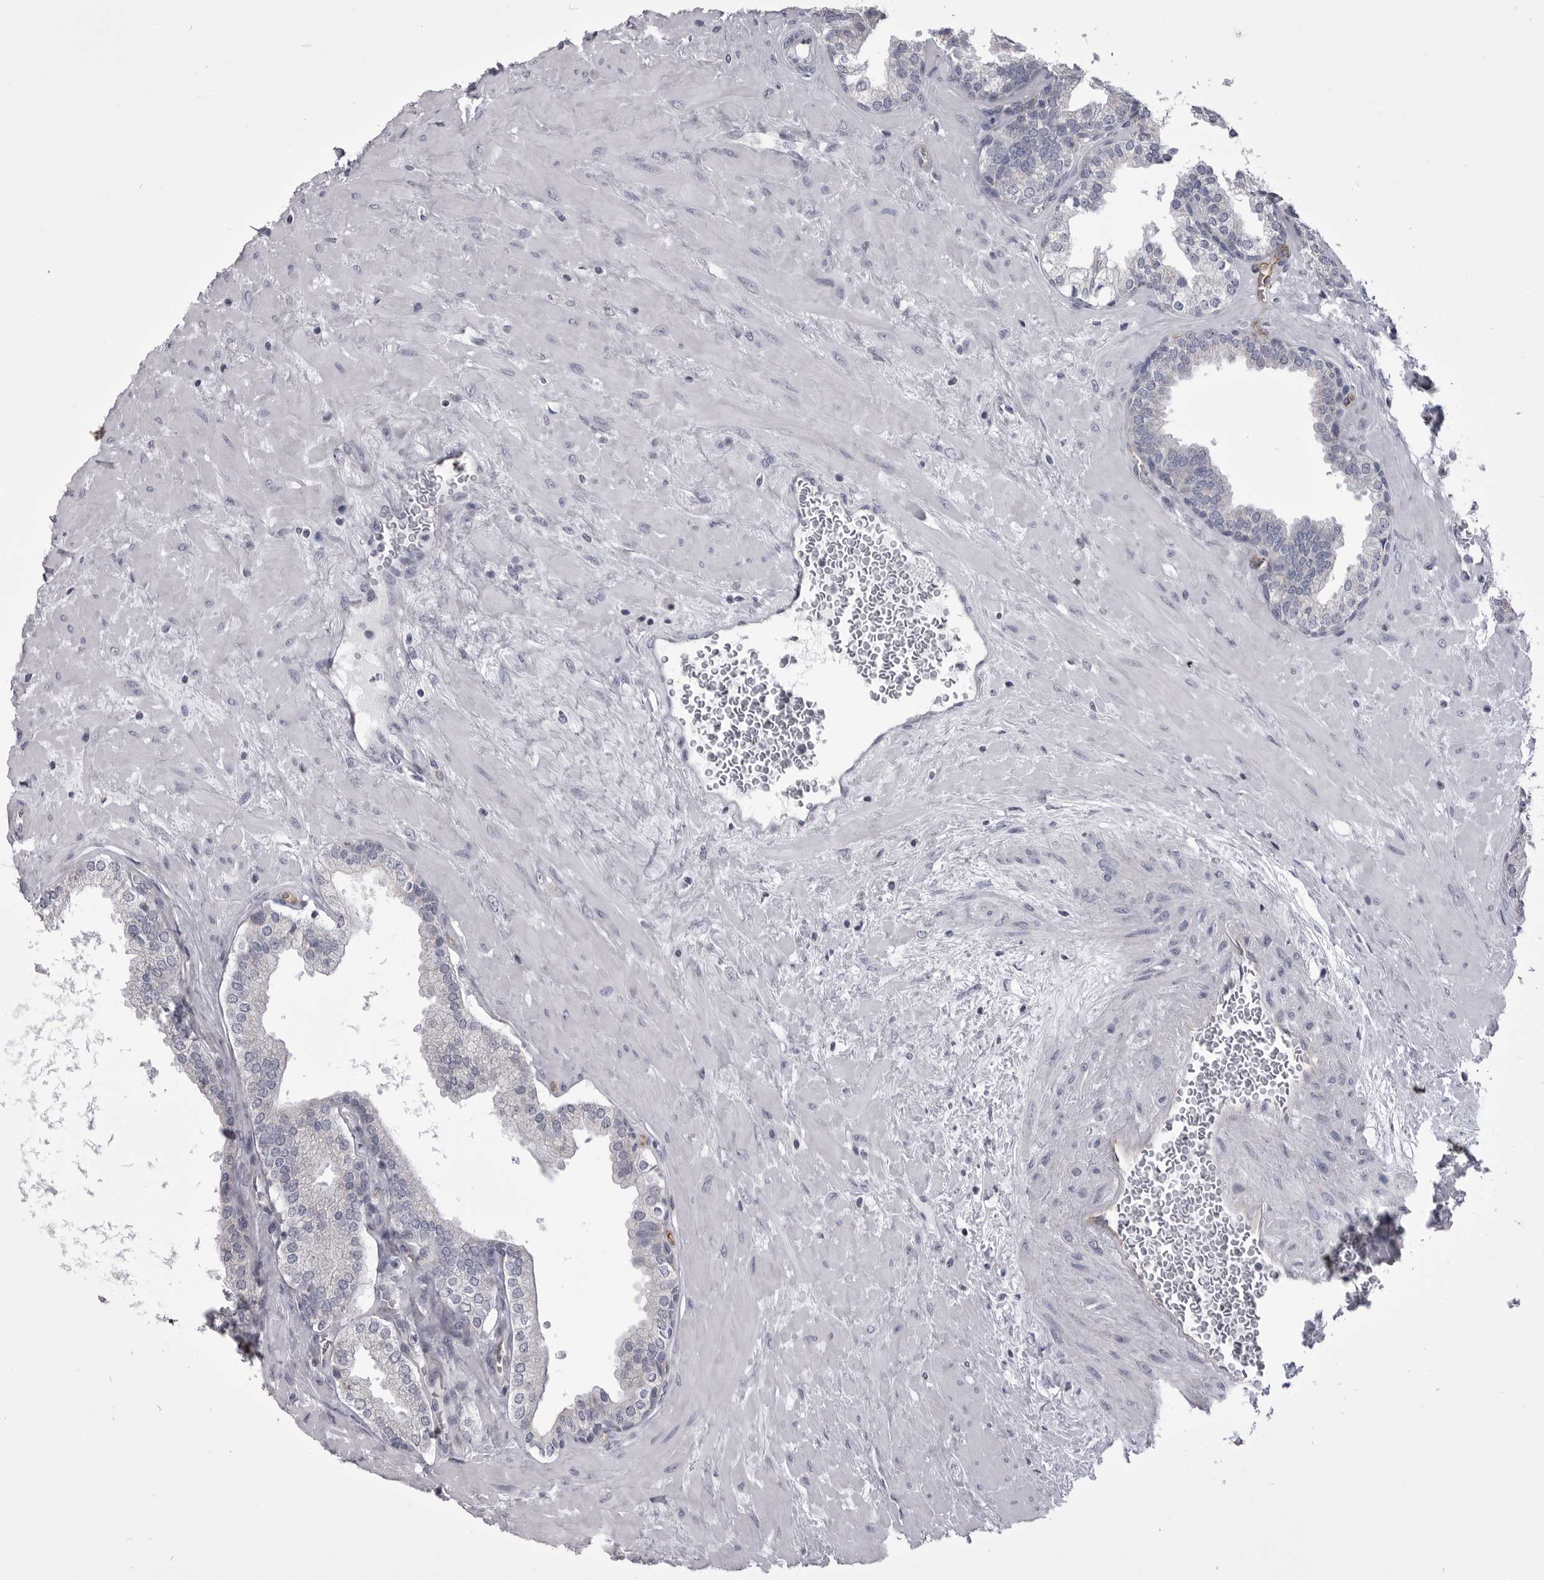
{"staining": {"intensity": "negative", "quantity": "none", "location": "none"}, "tissue": "prostate", "cell_type": "Glandular cells", "image_type": "normal", "snomed": [{"axis": "morphology", "description": "Normal tissue, NOS"}, {"axis": "topography", "description": "Prostate"}], "caption": "Immunohistochemistry photomicrograph of benign prostate: prostate stained with DAB displays no significant protein positivity in glandular cells.", "gene": "OPLAH", "patient": {"sex": "male", "age": 51}}